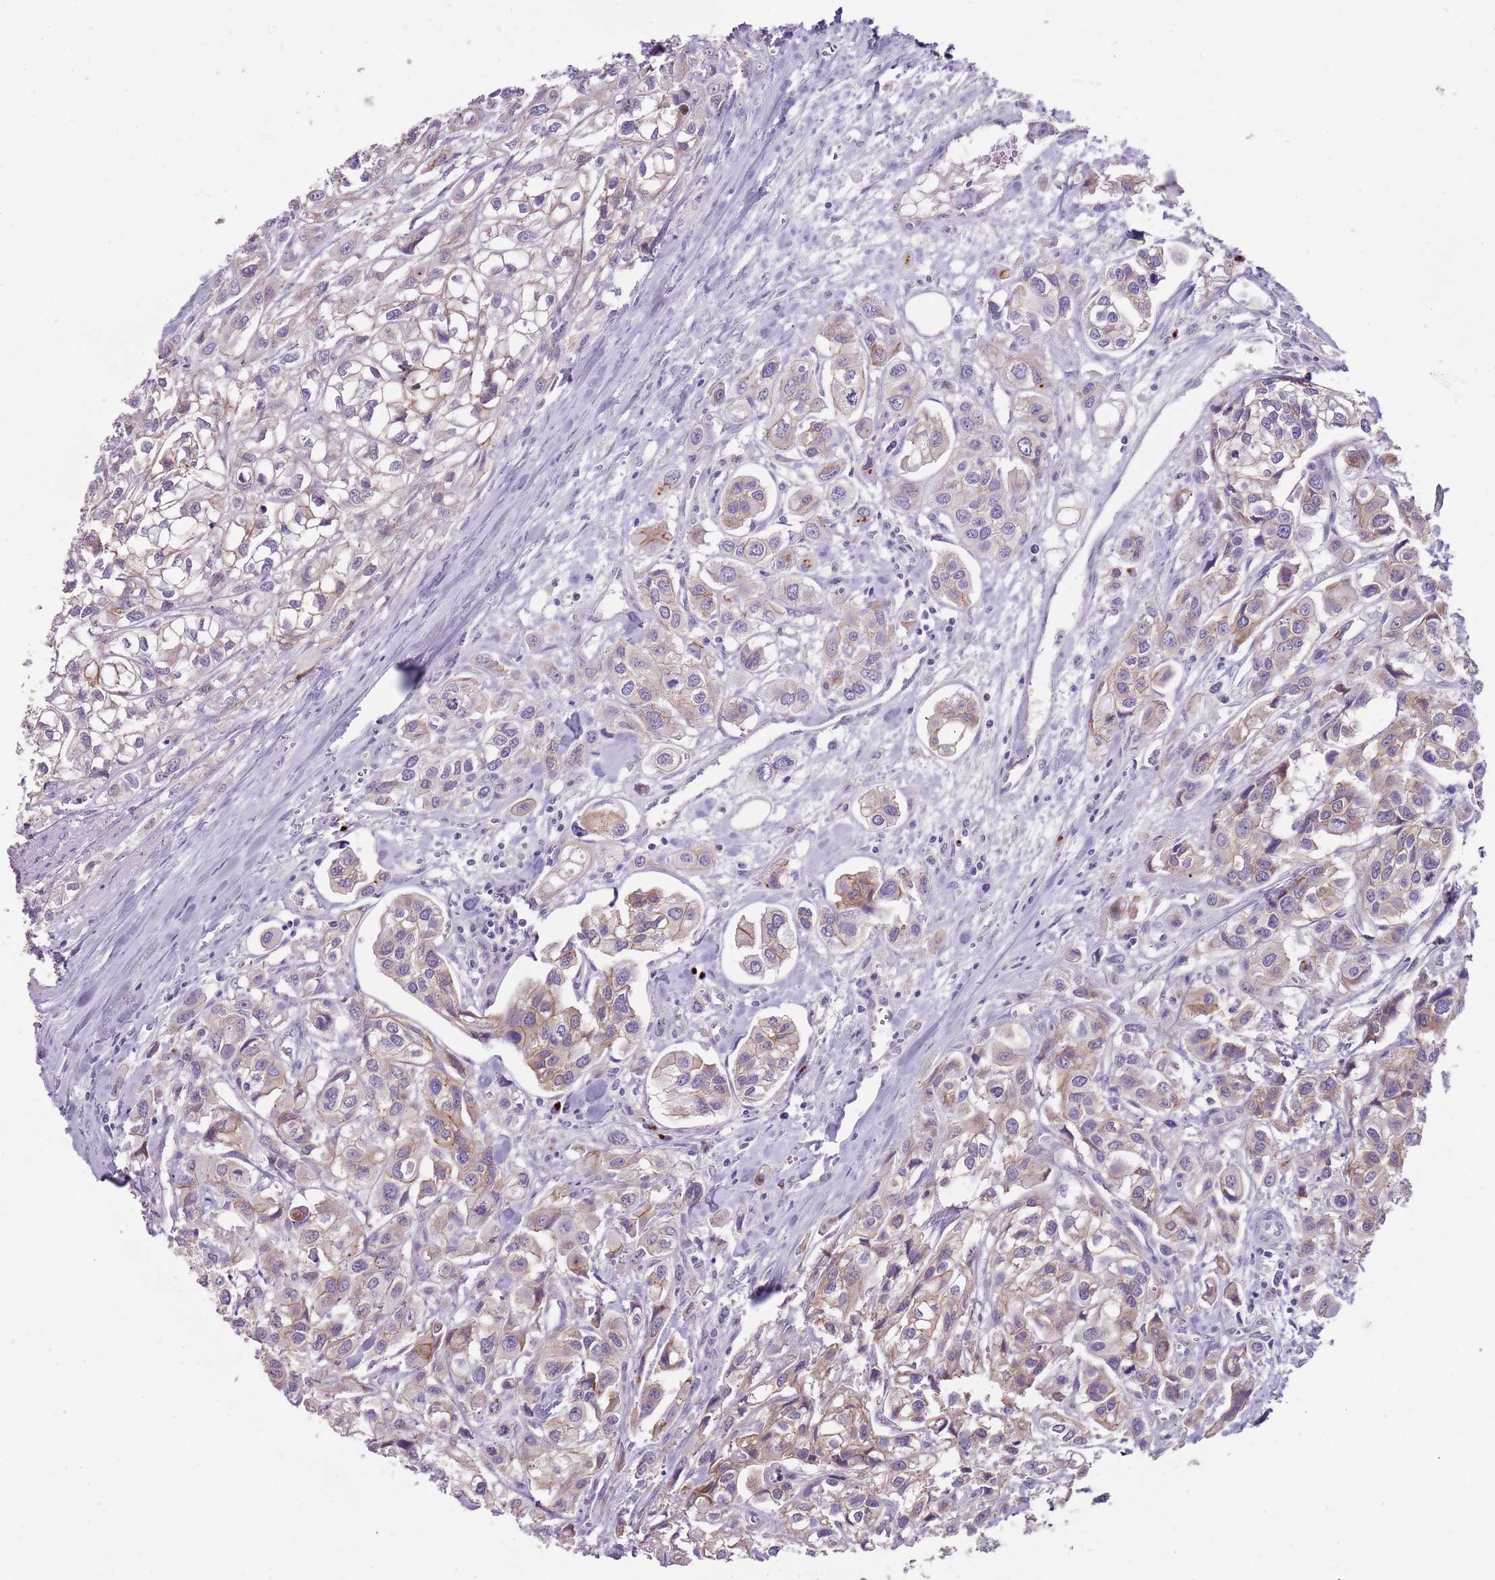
{"staining": {"intensity": "weak", "quantity": "25%-75%", "location": "cytoplasmic/membranous"}, "tissue": "urothelial cancer", "cell_type": "Tumor cells", "image_type": "cancer", "snomed": [{"axis": "morphology", "description": "Urothelial carcinoma, High grade"}, {"axis": "topography", "description": "Urinary bladder"}], "caption": "Immunohistochemical staining of human urothelial cancer exhibits low levels of weak cytoplasmic/membranous protein positivity in about 25%-75% of tumor cells.", "gene": "C2CD3", "patient": {"sex": "male", "age": 67}}